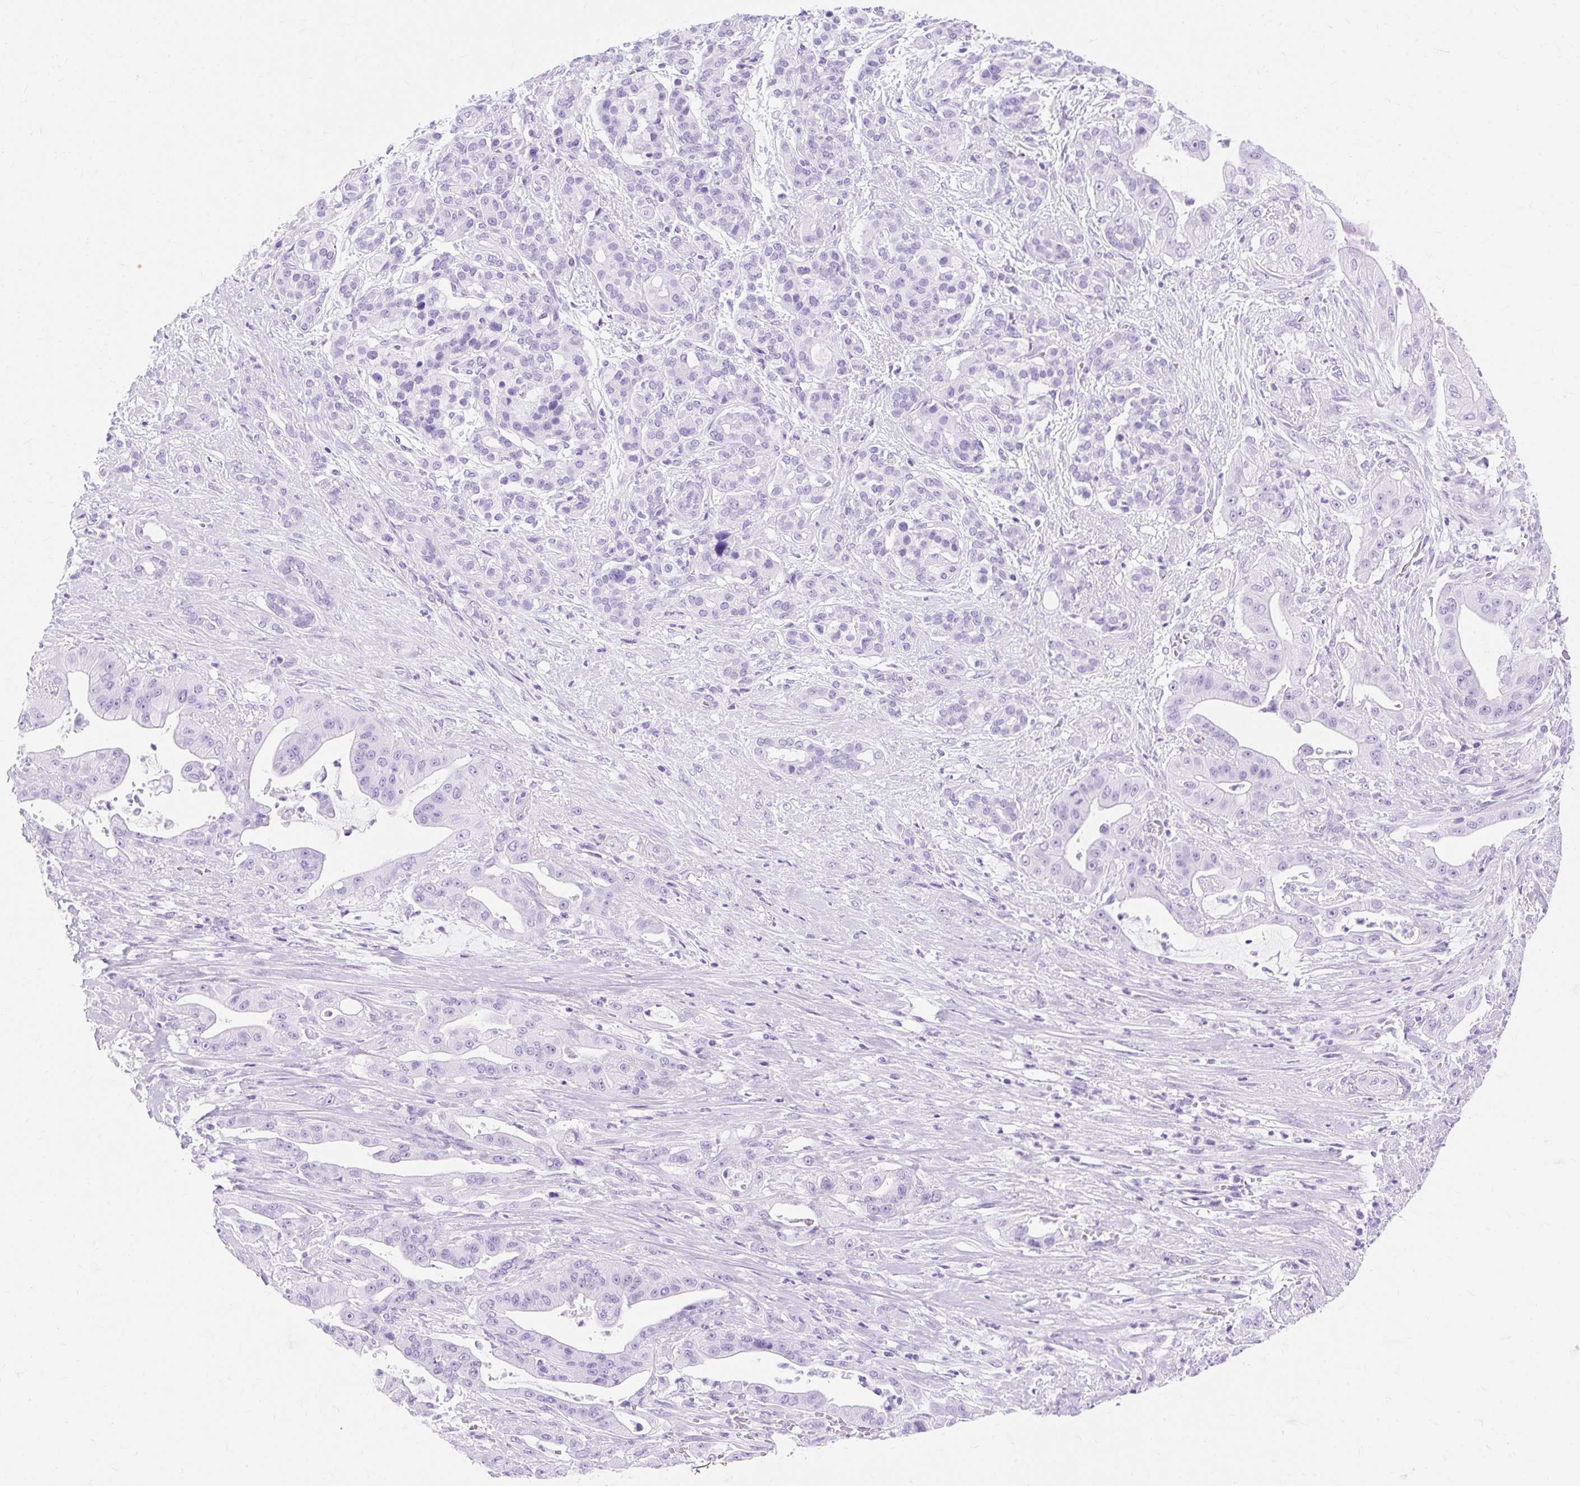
{"staining": {"intensity": "negative", "quantity": "none", "location": "none"}, "tissue": "pancreatic cancer", "cell_type": "Tumor cells", "image_type": "cancer", "snomed": [{"axis": "morphology", "description": "Adenocarcinoma, NOS"}, {"axis": "topography", "description": "Pancreas"}], "caption": "This micrograph is of adenocarcinoma (pancreatic) stained with IHC to label a protein in brown with the nuclei are counter-stained blue. There is no expression in tumor cells.", "gene": "MBP", "patient": {"sex": "male", "age": 57}}